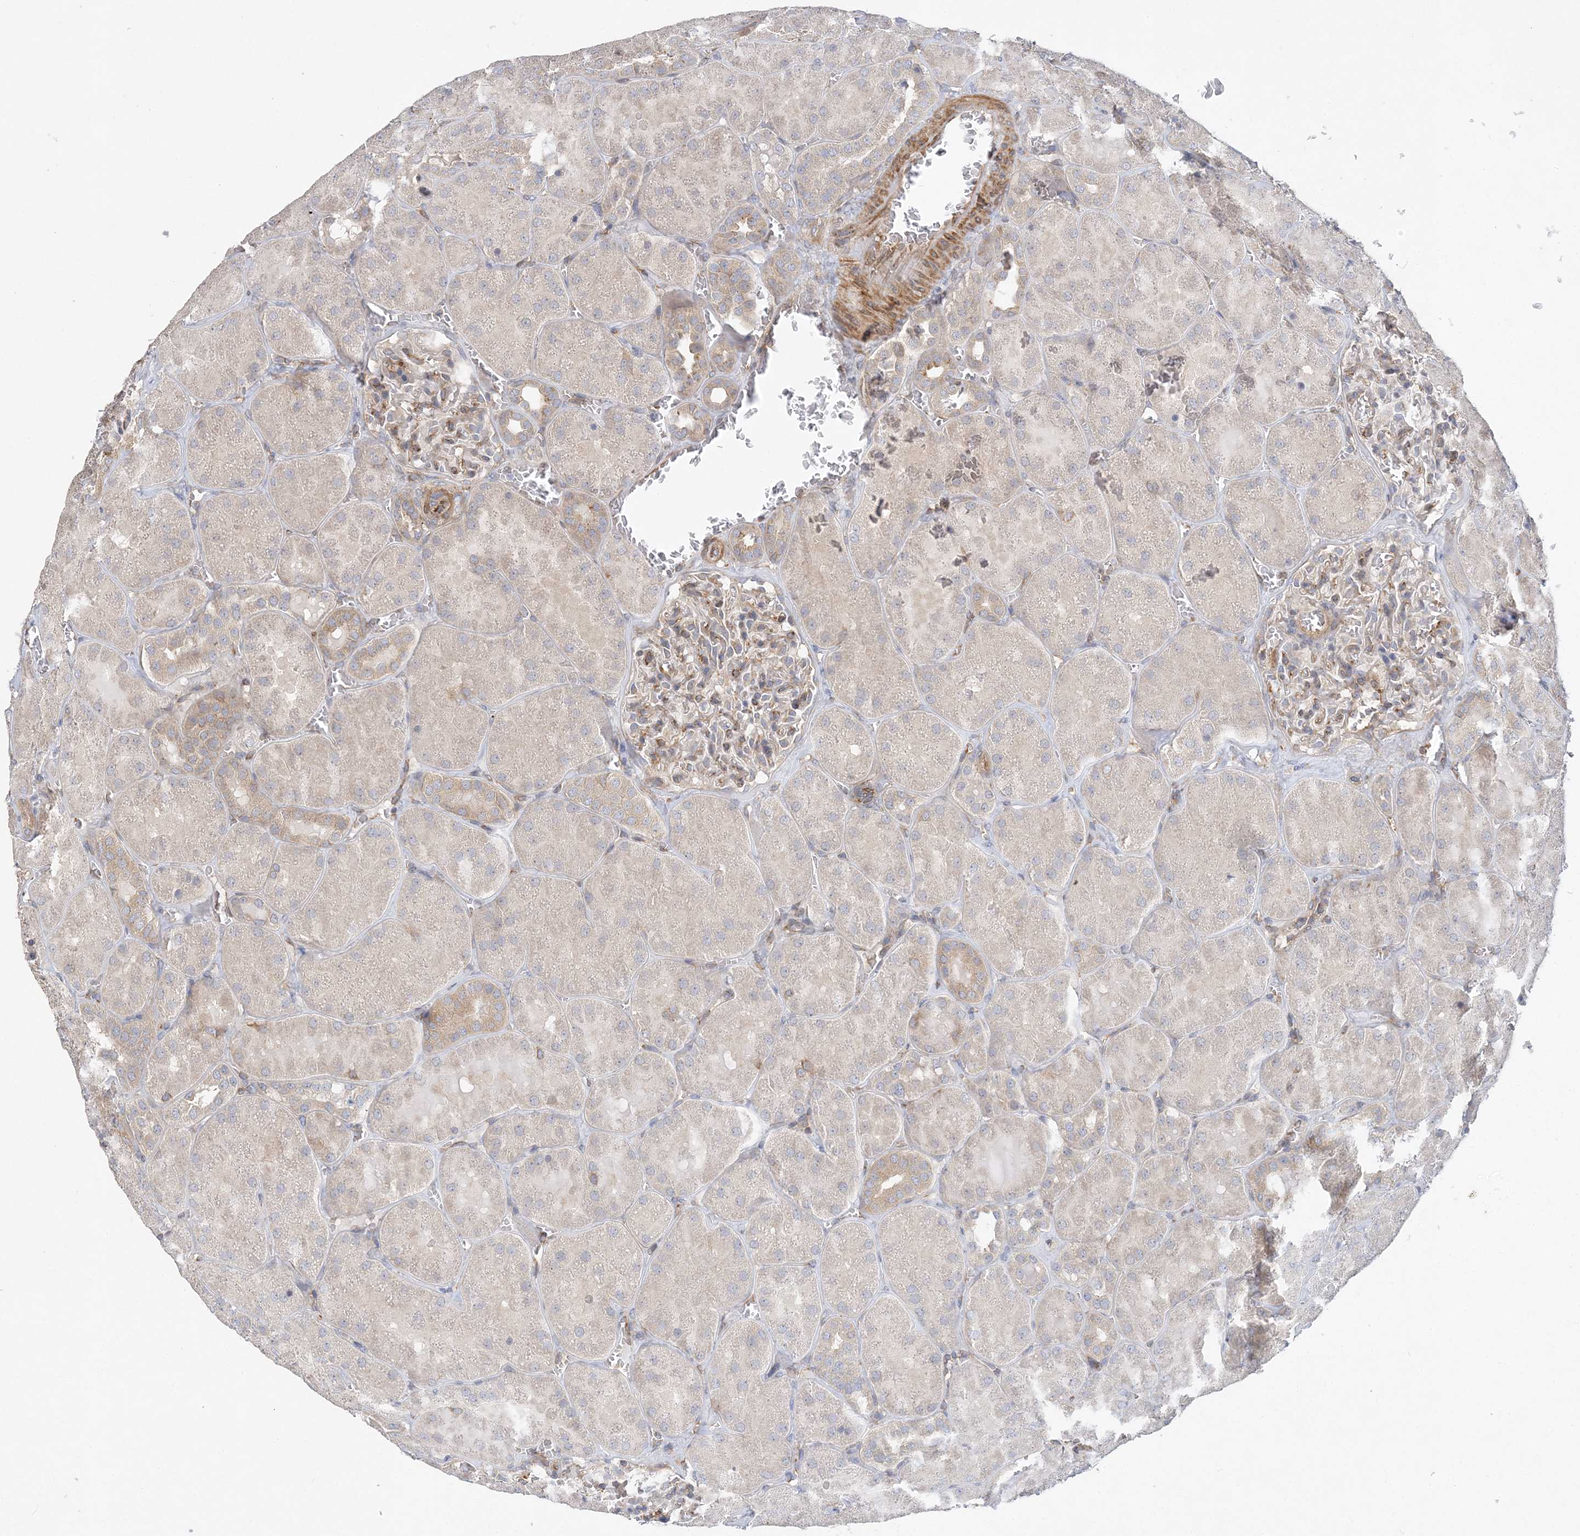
{"staining": {"intensity": "moderate", "quantity": "<25%", "location": "cytoplasmic/membranous"}, "tissue": "kidney", "cell_type": "Cells in glomeruli", "image_type": "normal", "snomed": [{"axis": "morphology", "description": "Normal tissue, NOS"}, {"axis": "topography", "description": "Kidney"}], "caption": "Cells in glomeruli reveal low levels of moderate cytoplasmic/membranous staining in about <25% of cells in benign kidney.", "gene": "MAP4K5", "patient": {"sex": "male", "age": 28}}